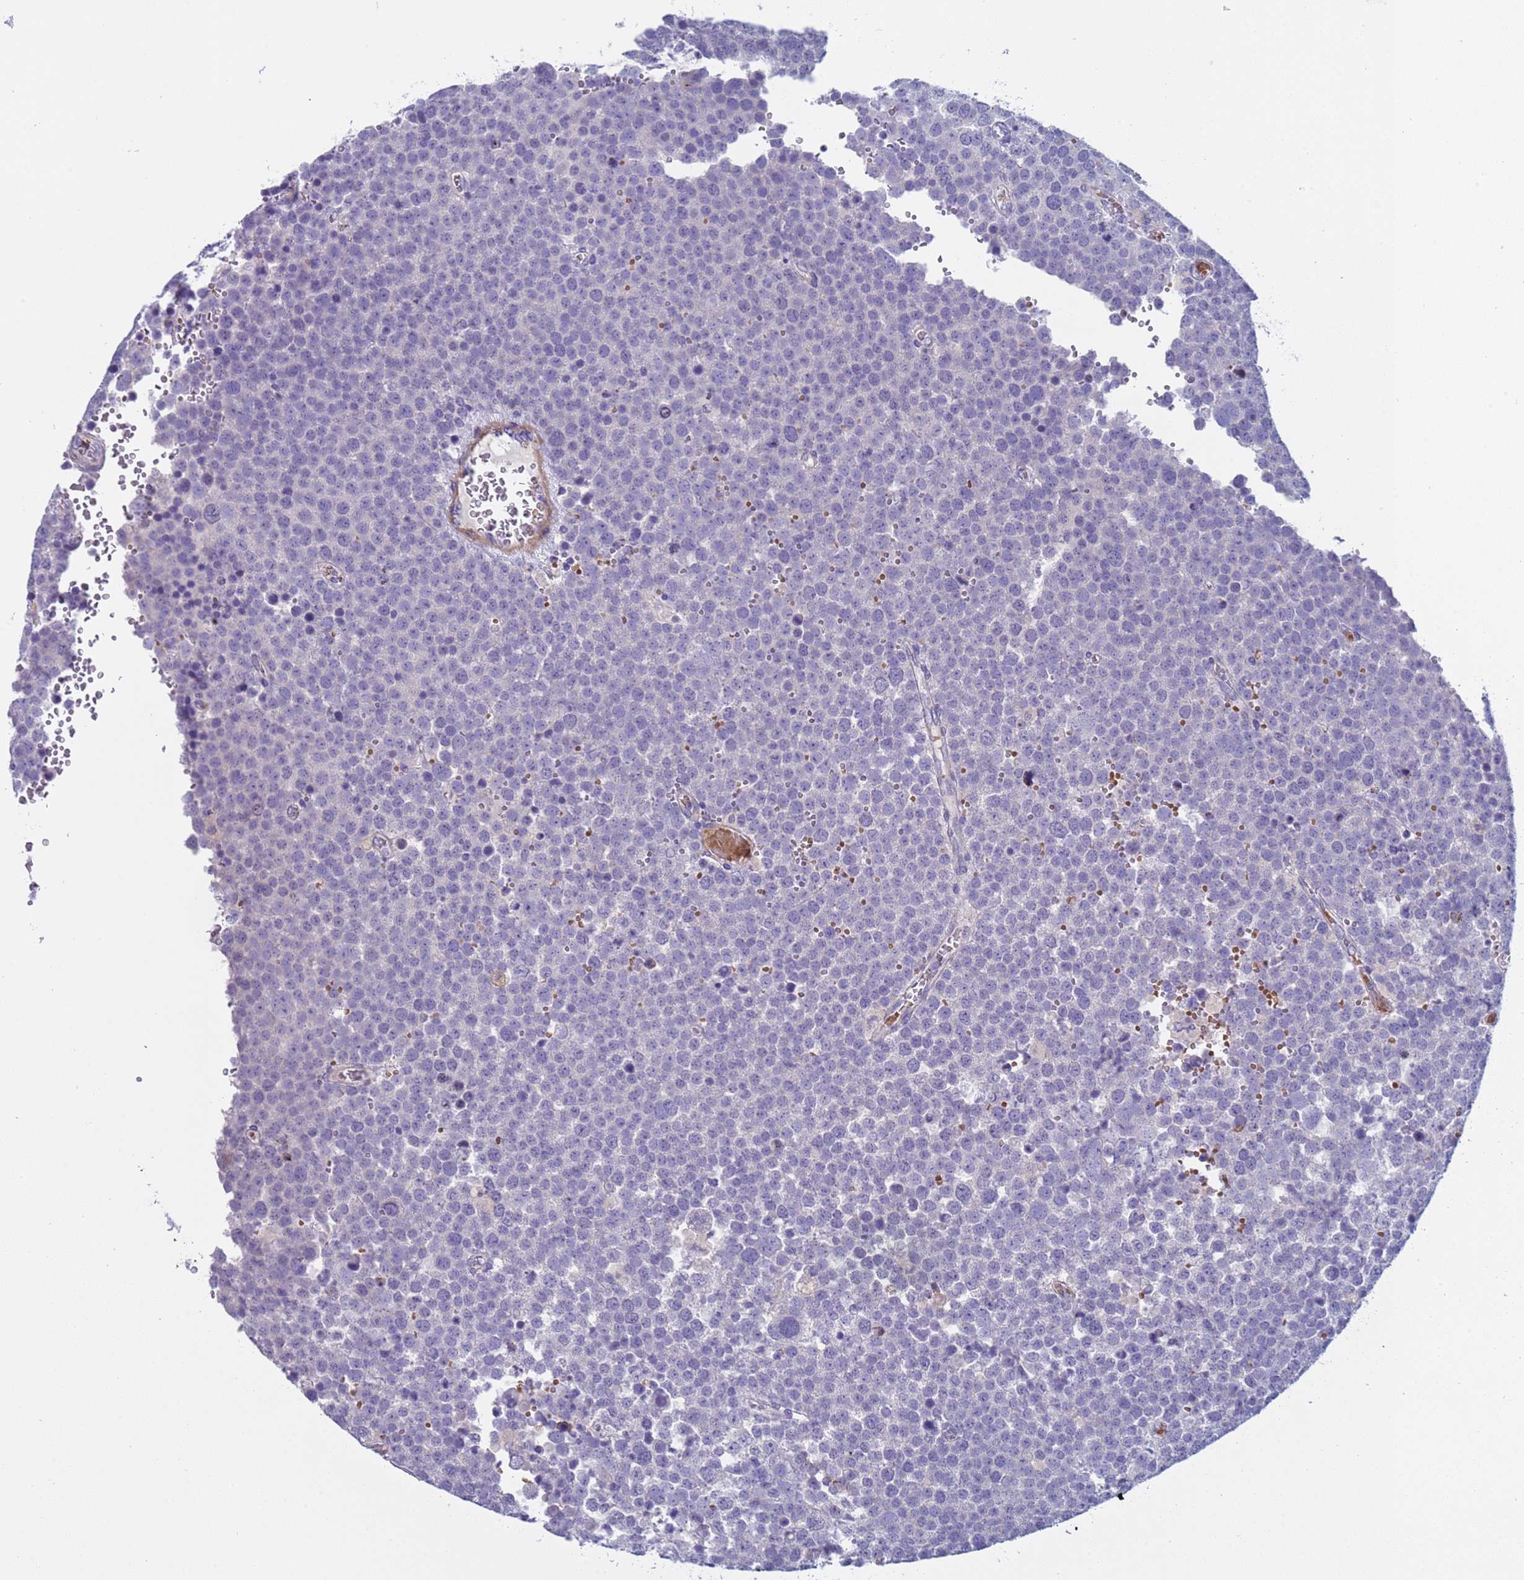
{"staining": {"intensity": "negative", "quantity": "none", "location": "none"}, "tissue": "testis cancer", "cell_type": "Tumor cells", "image_type": "cancer", "snomed": [{"axis": "morphology", "description": "Seminoma, NOS"}, {"axis": "topography", "description": "Testis"}], "caption": "Immunohistochemistry histopathology image of human testis seminoma stained for a protein (brown), which demonstrates no staining in tumor cells. The staining was performed using DAB (3,3'-diaminobenzidine) to visualize the protein expression in brown, while the nuclei were stained in blue with hematoxylin (Magnification: 20x).", "gene": "KBTBD3", "patient": {"sex": "male", "age": 71}}